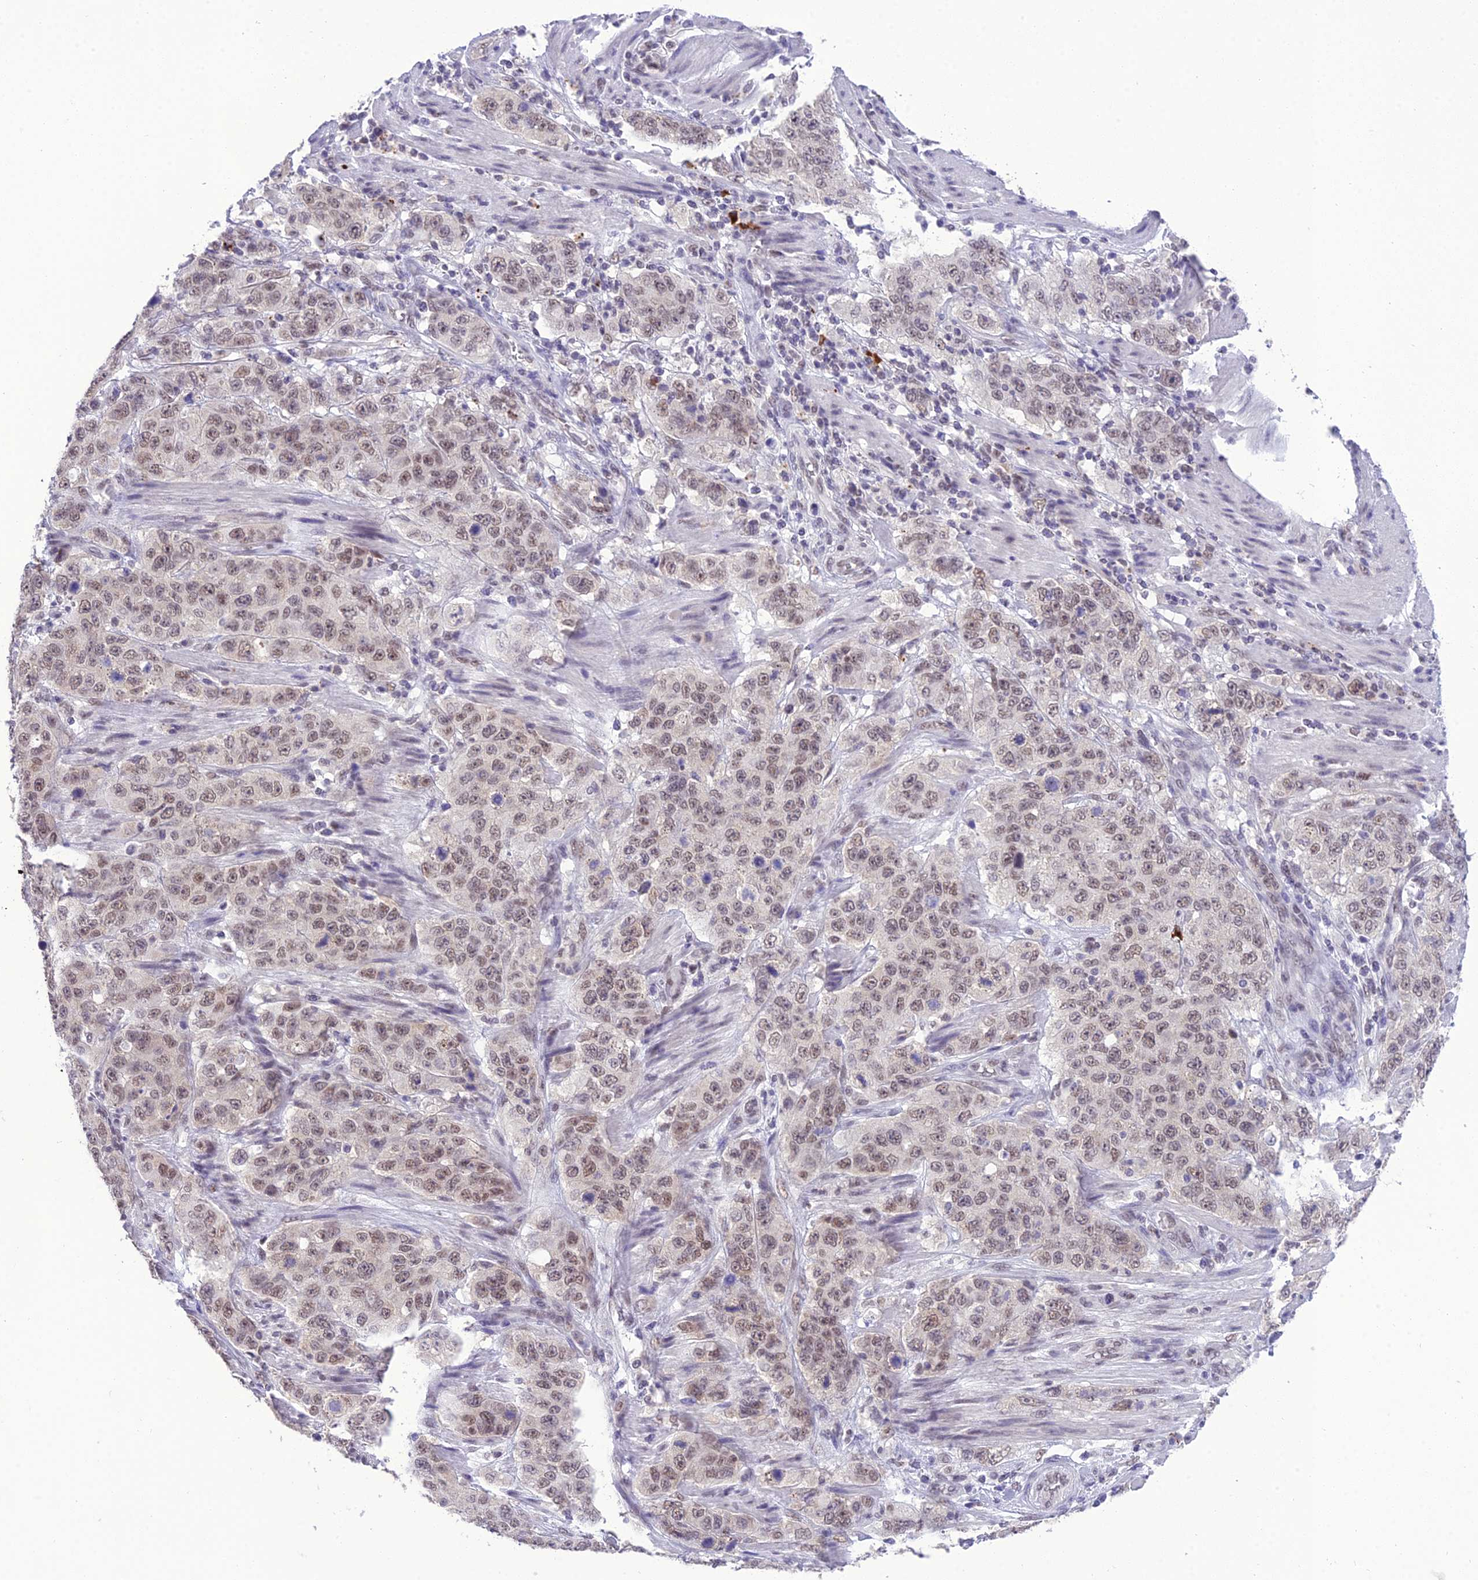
{"staining": {"intensity": "weak", "quantity": ">75%", "location": "nuclear"}, "tissue": "stomach cancer", "cell_type": "Tumor cells", "image_type": "cancer", "snomed": [{"axis": "morphology", "description": "Adenocarcinoma, NOS"}, {"axis": "topography", "description": "Stomach"}], "caption": "Adenocarcinoma (stomach) tissue demonstrates weak nuclear positivity in about >75% of tumor cells", "gene": "SH3RF3", "patient": {"sex": "male", "age": 48}}